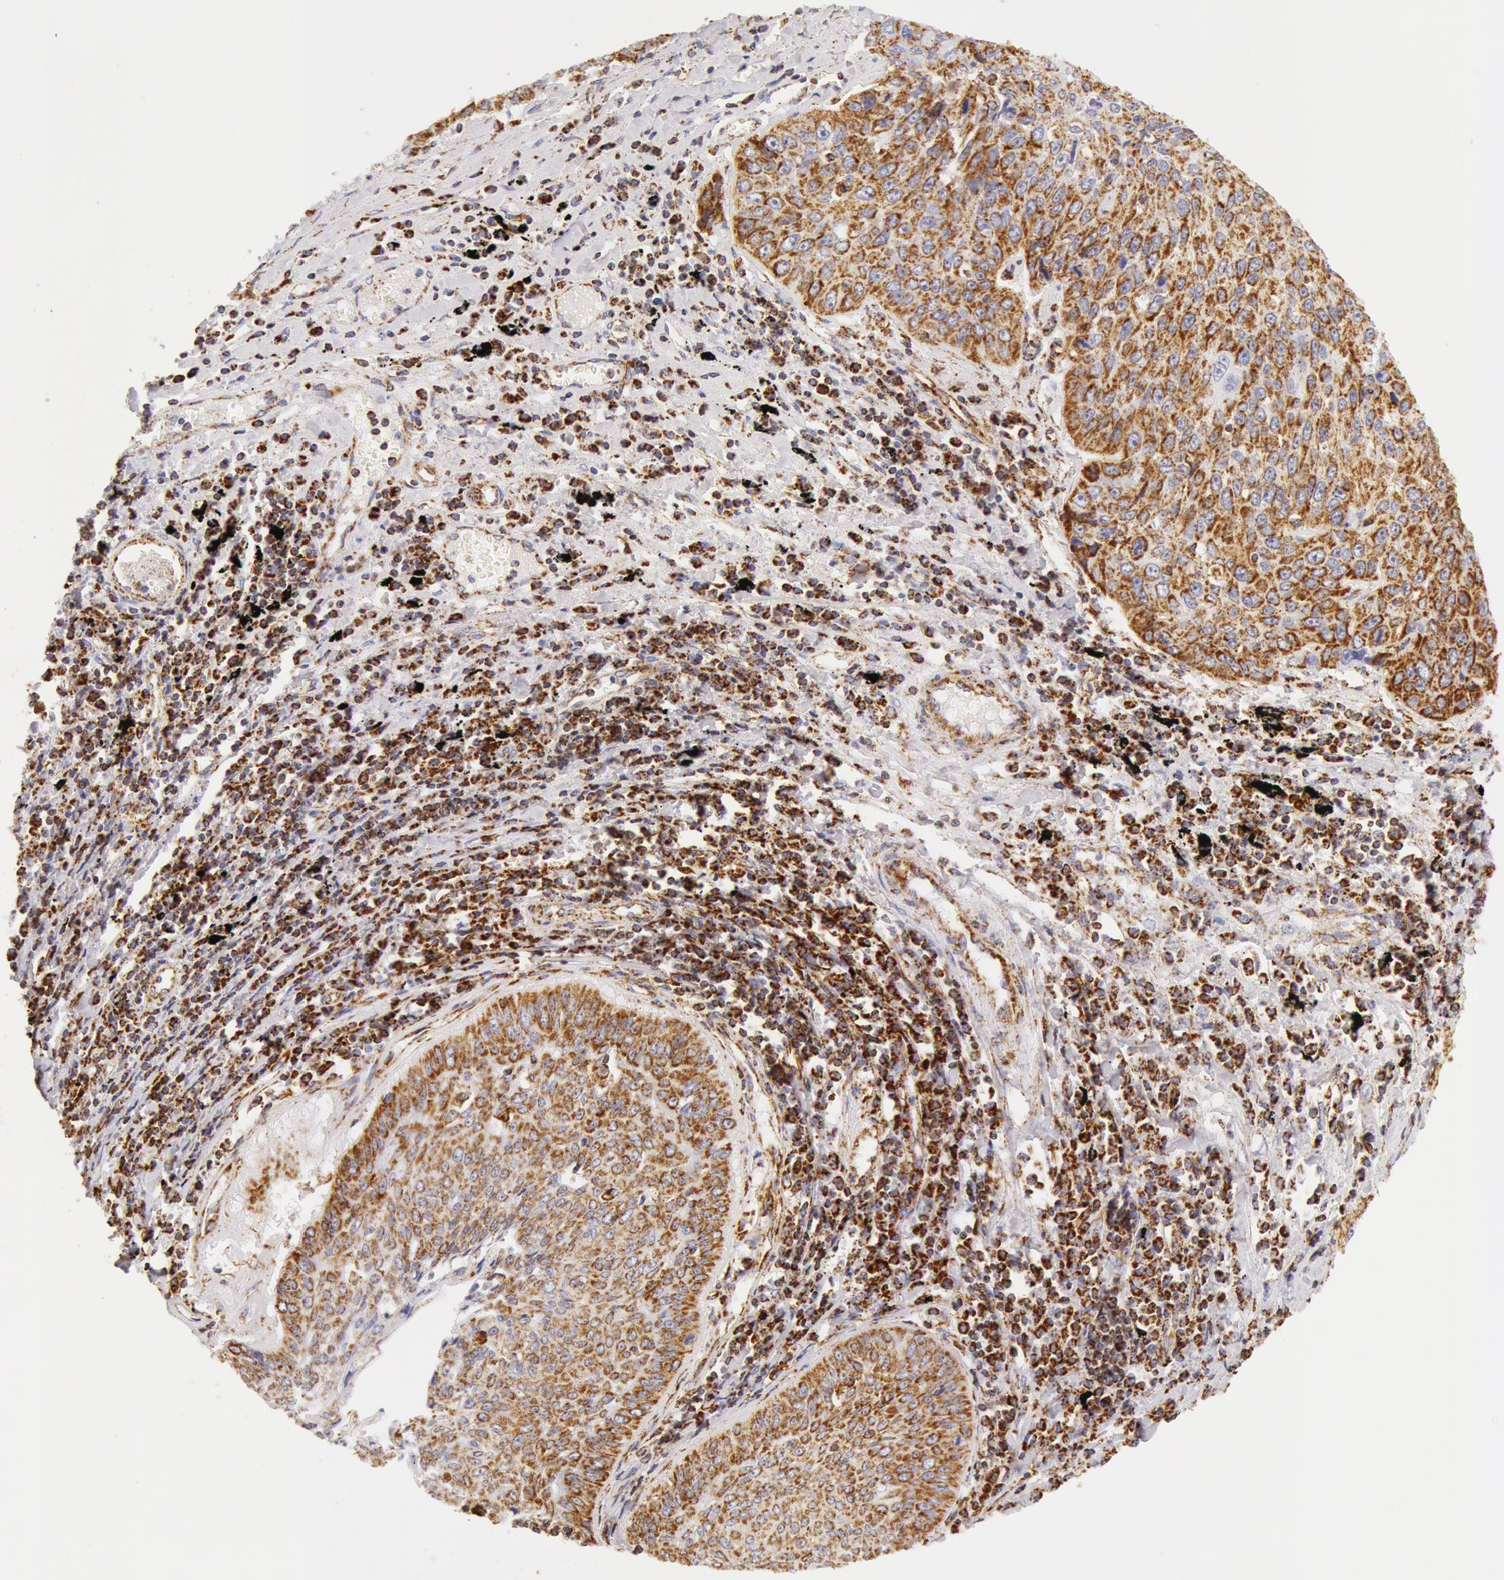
{"staining": {"intensity": "moderate", "quantity": ">75%", "location": "cytoplasmic/membranous"}, "tissue": "lung cancer", "cell_type": "Tumor cells", "image_type": "cancer", "snomed": [{"axis": "morphology", "description": "Adenocarcinoma, NOS"}, {"axis": "topography", "description": "Lung"}], "caption": "Protein staining of lung adenocarcinoma tissue exhibits moderate cytoplasmic/membranous expression in about >75% of tumor cells. (DAB = brown stain, brightfield microscopy at high magnification).", "gene": "ATP5F1B", "patient": {"sex": "male", "age": 60}}